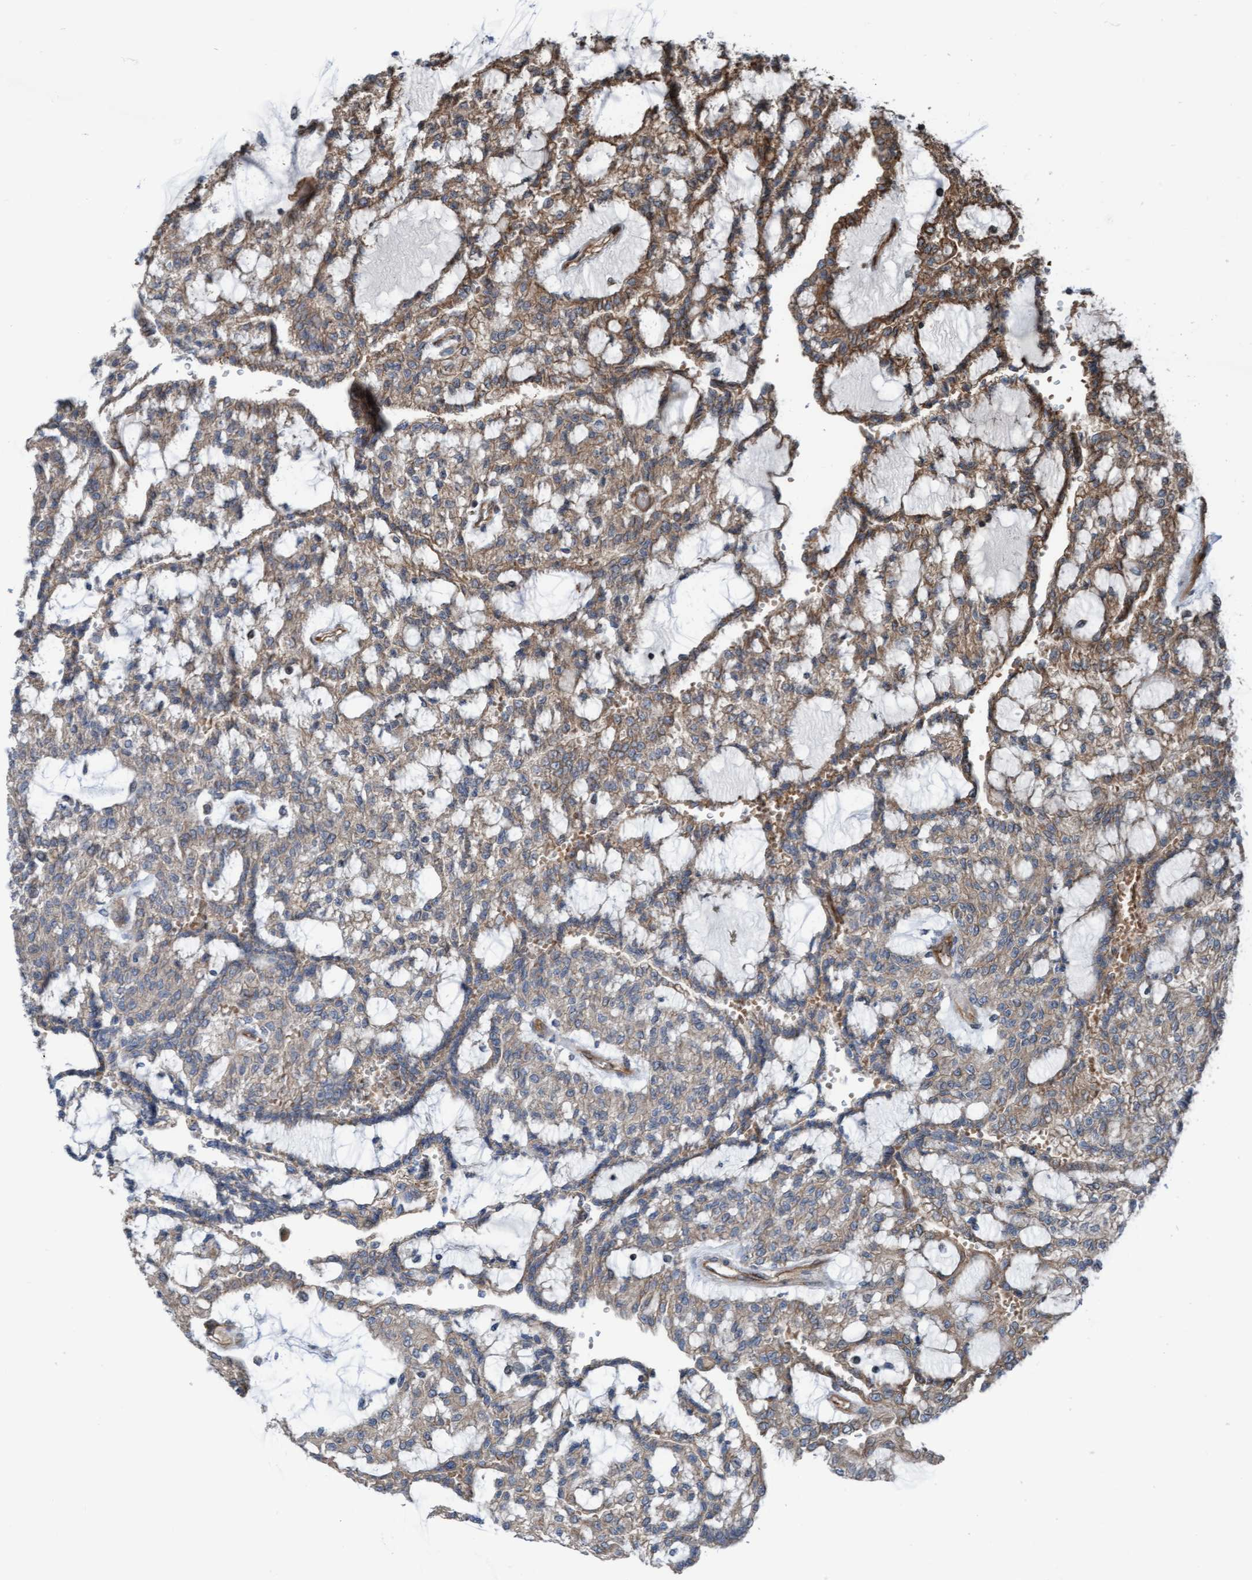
{"staining": {"intensity": "moderate", "quantity": "25%-75%", "location": "cytoplasmic/membranous"}, "tissue": "renal cancer", "cell_type": "Tumor cells", "image_type": "cancer", "snomed": [{"axis": "morphology", "description": "Adenocarcinoma, NOS"}, {"axis": "topography", "description": "Kidney"}], "caption": "A high-resolution photomicrograph shows immunohistochemistry (IHC) staining of renal cancer (adenocarcinoma), which reveals moderate cytoplasmic/membranous staining in approximately 25%-75% of tumor cells.", "gene": "RAP1GAP2", "patient": {"sex": "male", "age": 63}}